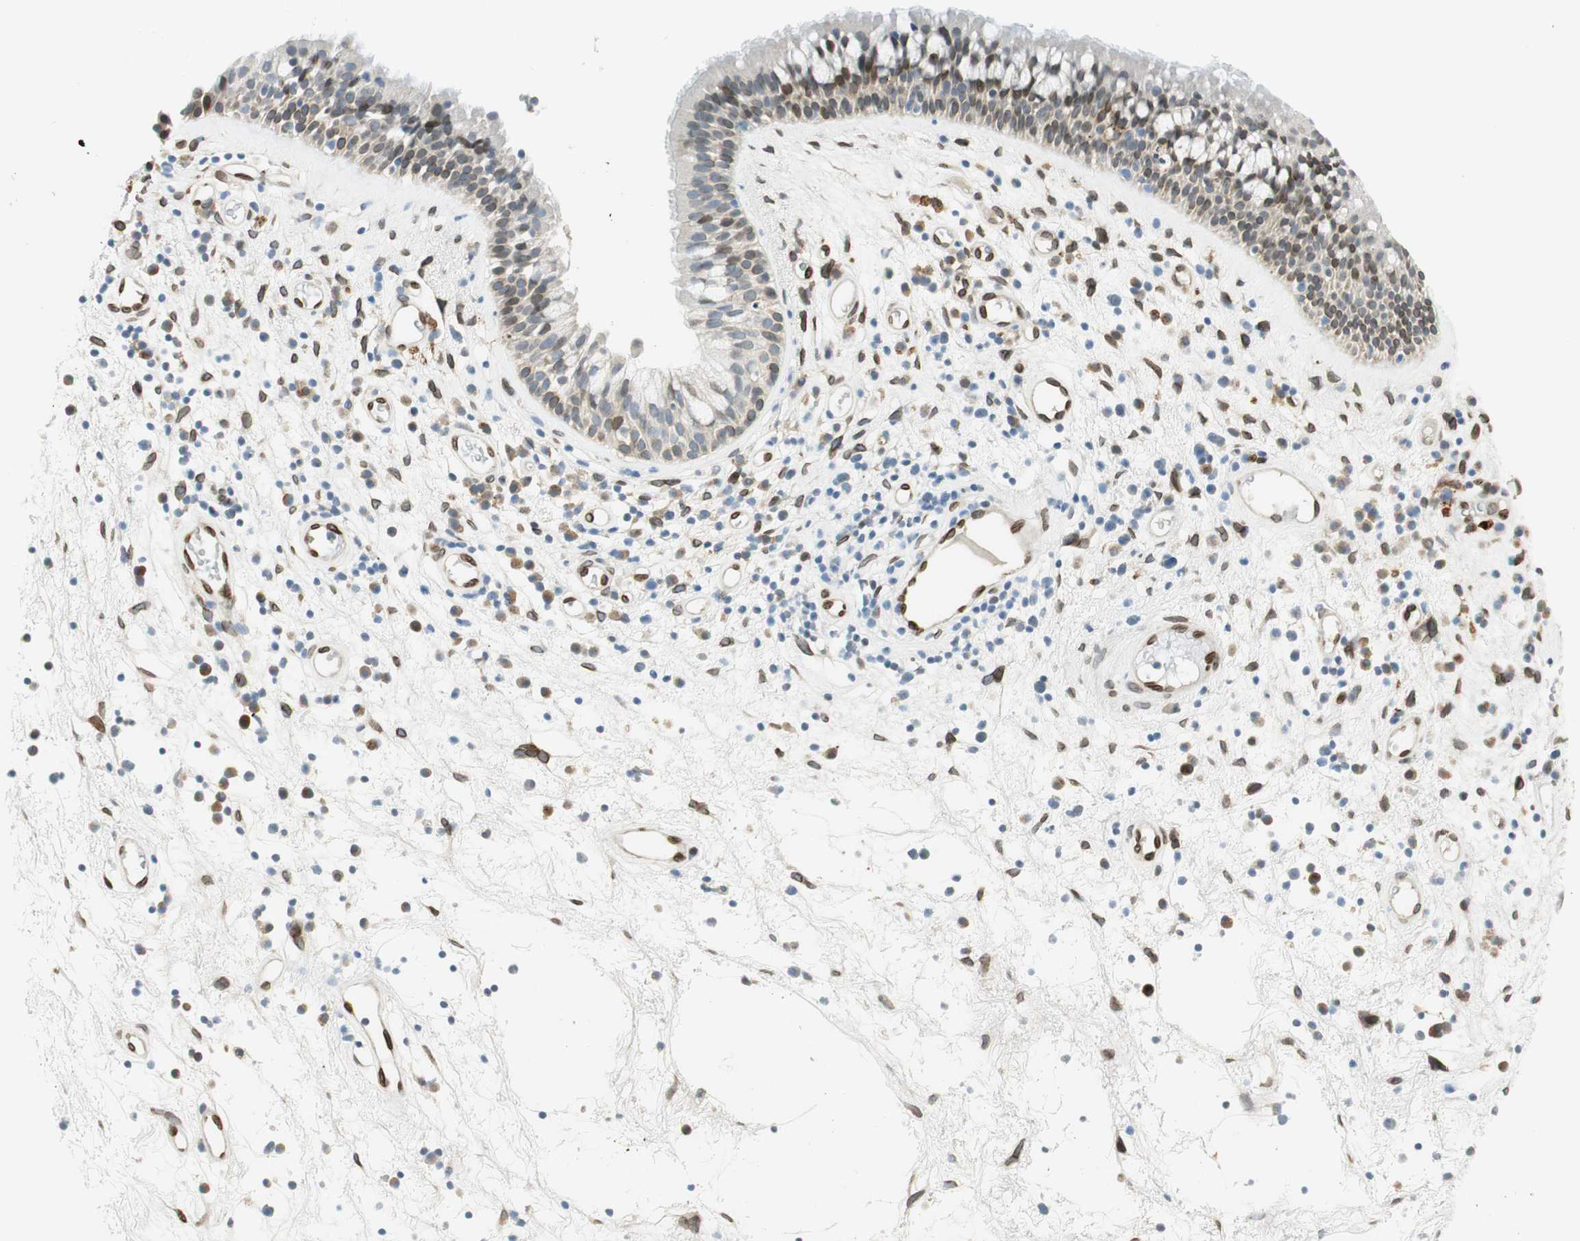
{"staining": {"intensity": "moderate", "quantity": "25%-75%", "location": "nuclear"}, "tissue": "nasopharynx", "cell_type": "Respiratory epithelial cells", "image_type": "normal", "snomed": [{"axis": "morphology", "description": "Normal tissue, NOS"}, {"axis": "morphology", "description": "Inflammation, NOS"}, {"axis": "topography", "description": "Nasopharynx"}], "caption": "High-power microscopy captured an immunohistochemistry (IHC) micrograph of benign nasopharynx, revealing moderate nuclear positivity in approximately 25%-75% of respiratory epithelial cells.", "gene": "TMEM260", "patient": {"sex": "male", "age": 48}}